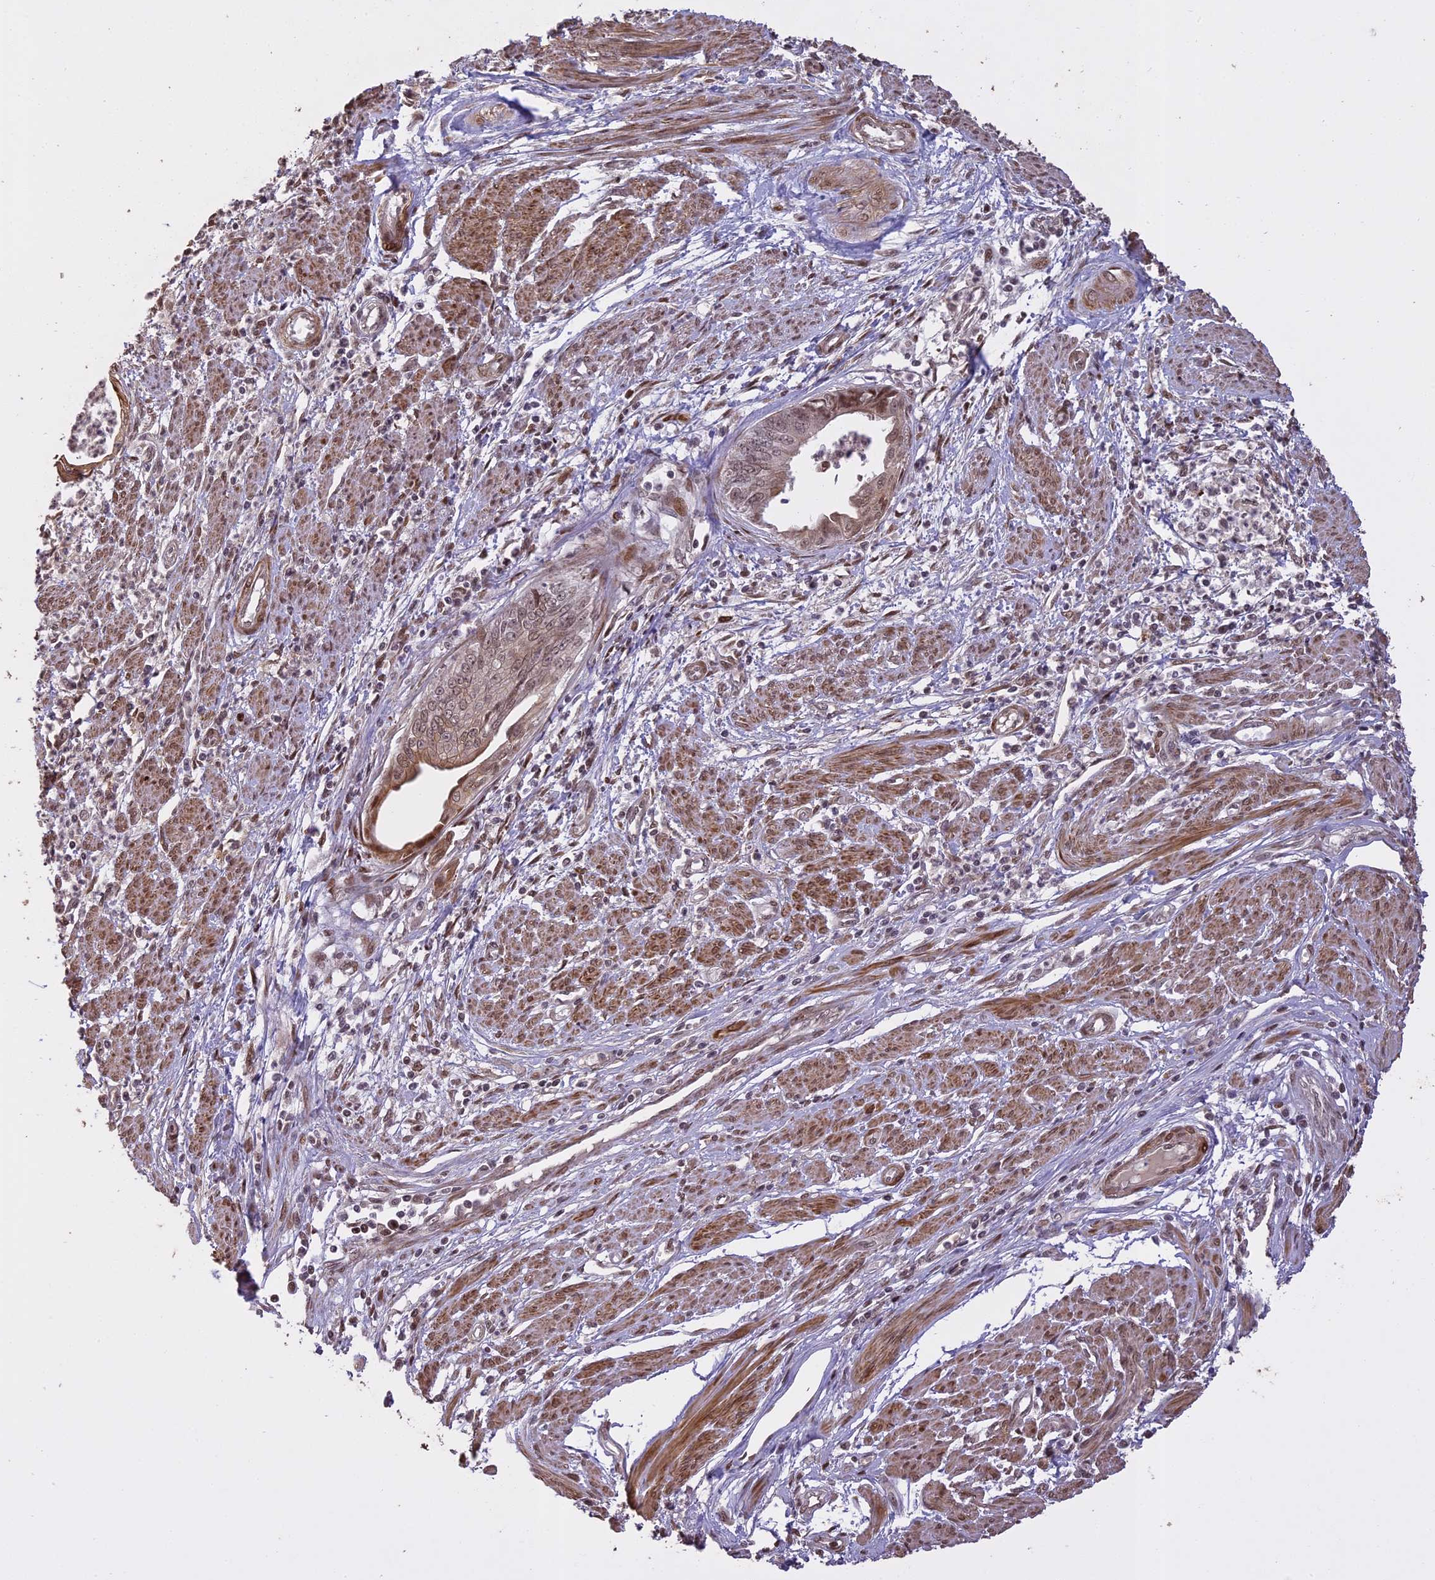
{"staining": {"intensity": "weak", "quantity": ">75%", "location": "cytoplasmic/membranous,nuclear"}, "tissue": "endometrial cancer", "cell_type": "Tumor cells", "image_type": "cancer", "snomed": [{"axis": "morphology", "description": "Adenocarcinoma, NOS"}, {"axis": "topography", "description": "Endometrium"}], "caption": "Tumor cells reveal low levels of weak cytoplasmic/membranous and nuclear staining in about >75% of cells in endometrial cancer.", "gene": "PRELID2", "patient": {"sex": "female", "age": 73}}